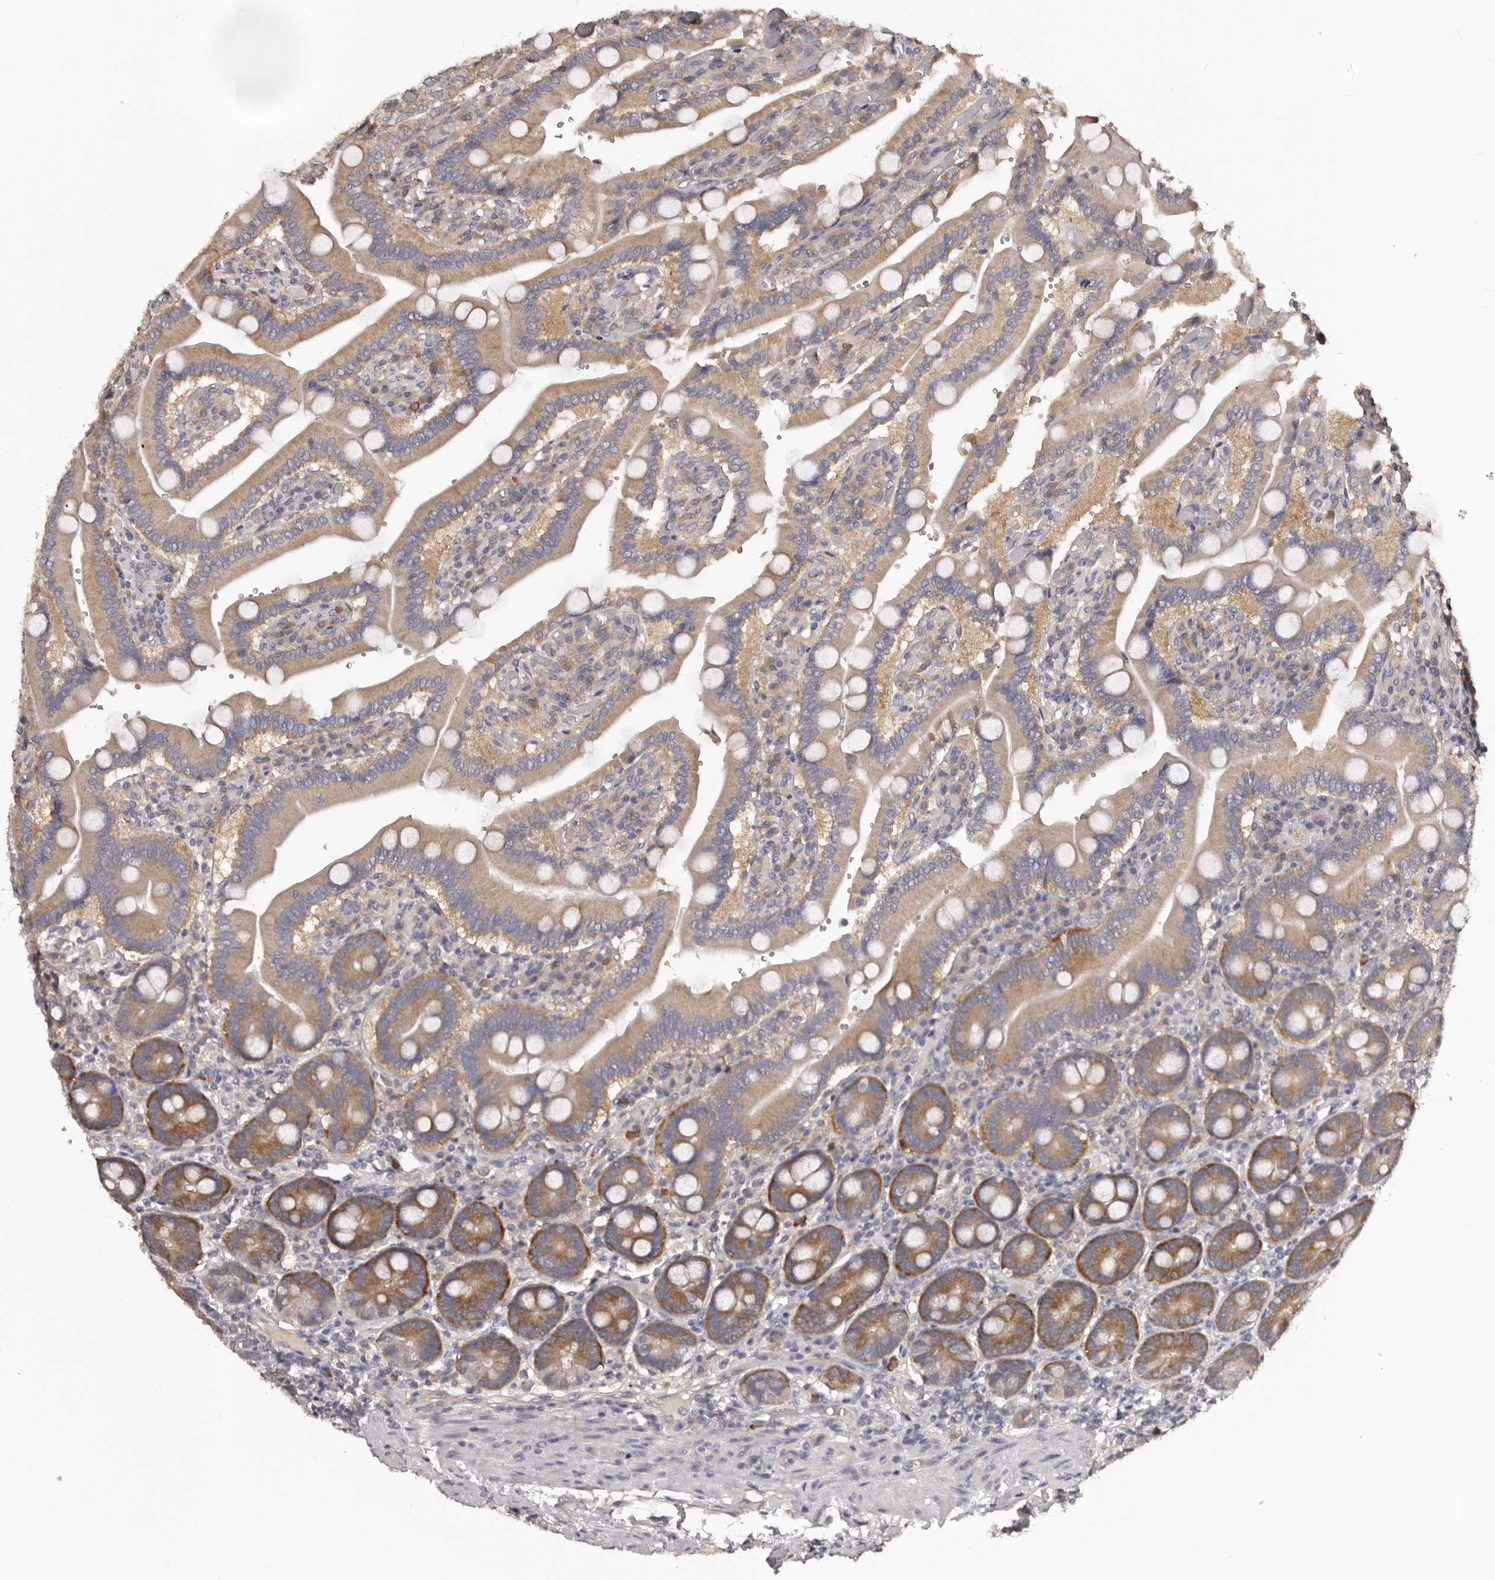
{"staining": {"intensity": "strong", "quantity": "25%-75%", "location": "cytoplasmic/membranous"}, "tissue": "duodenum", "cell_type": "Glandular cells", "image_type": "normal", "snomed": [{"axis": "morphology", "description": "Normal tissue, NOS"}, {"axis": "topography", "description": "Duodenum"}], "caption": "IHC photomicrograph of benign duodenum stained for a protein (brown), which displays high levels of strong cytoplasmic/membranous staining in about 25%-75% of glandular cells.", "gene": "LTV1", "patient": {"sex": "female", "age": 62}}